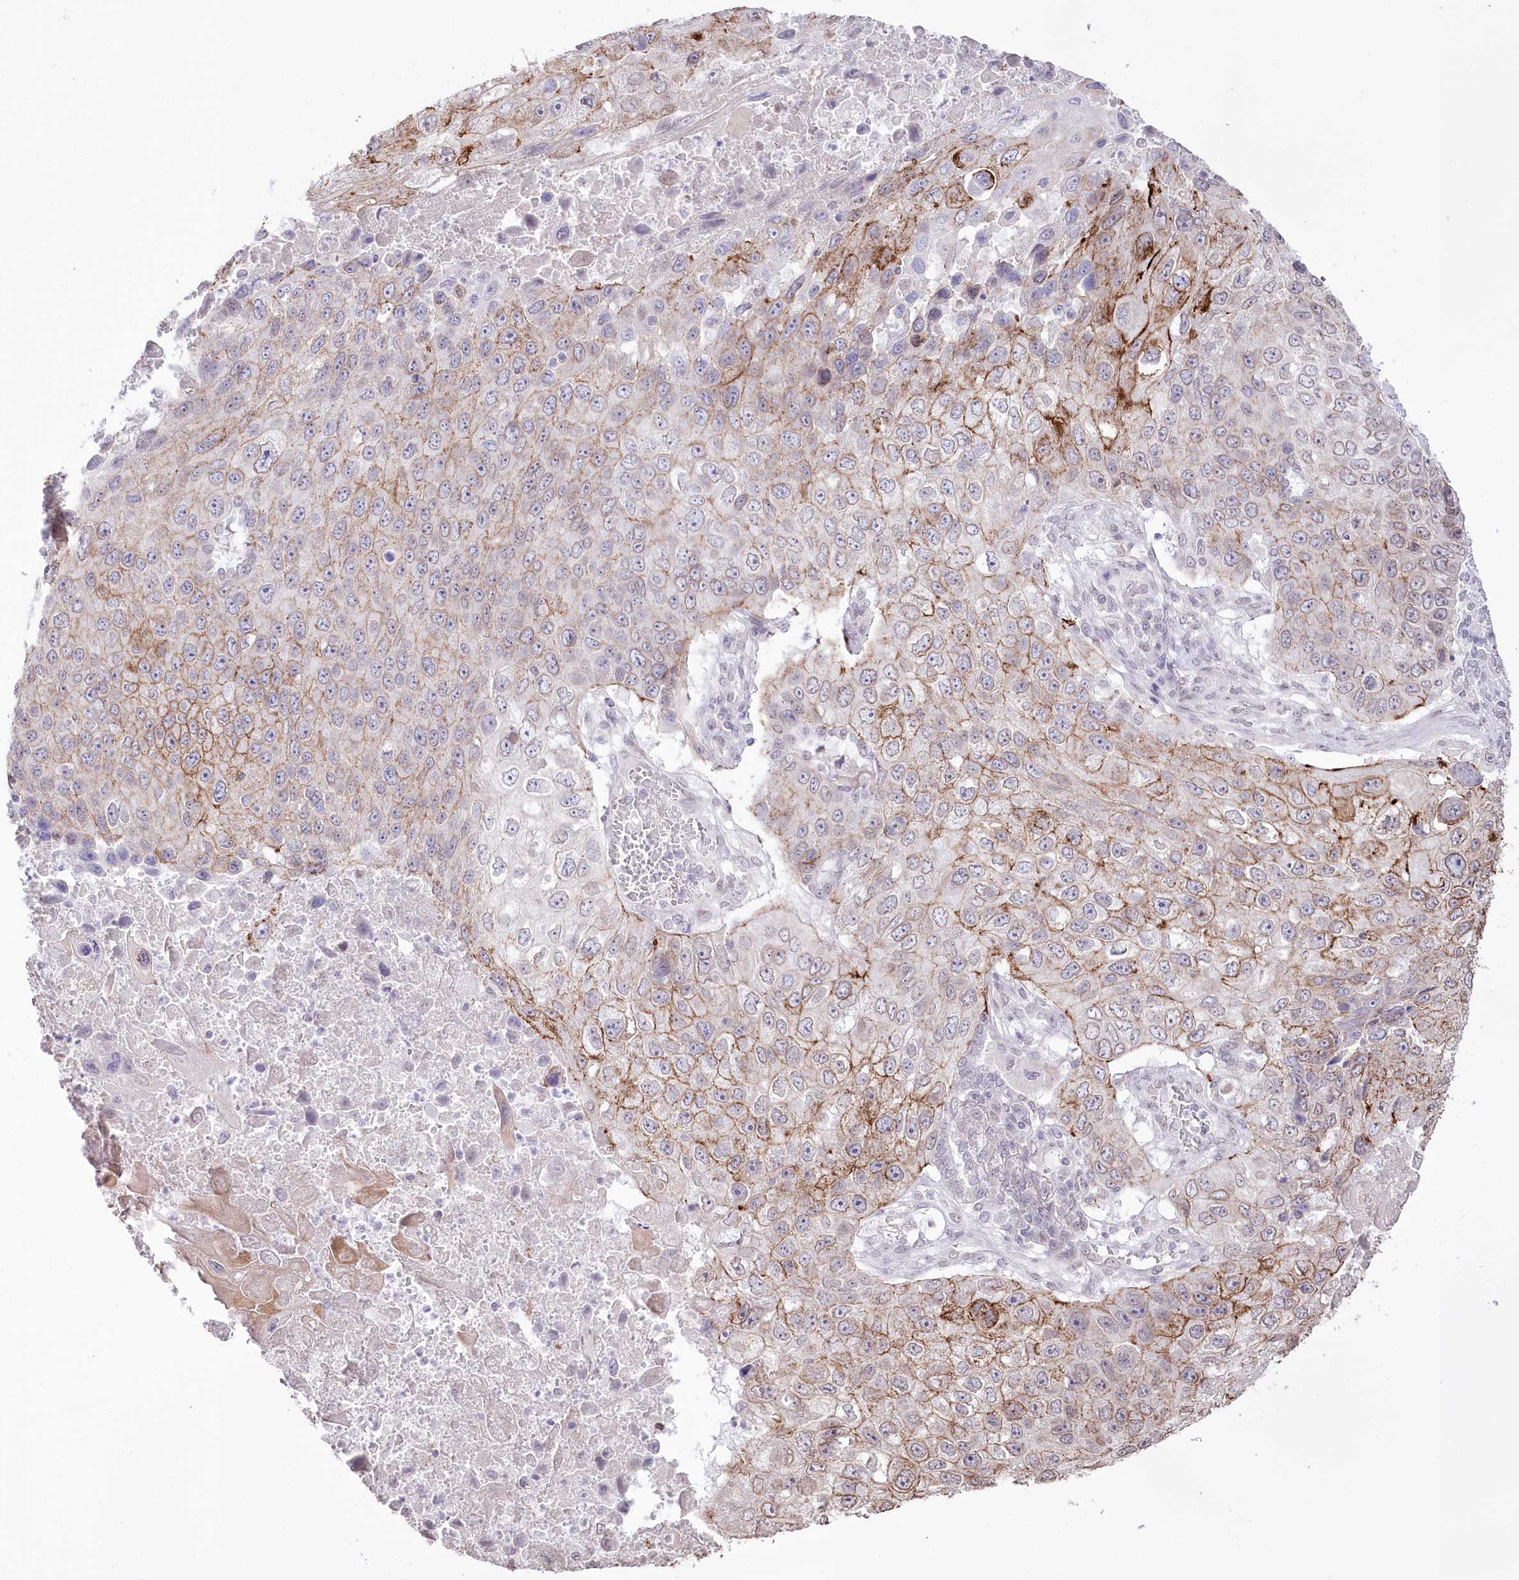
{"staining": {"intensity": "moderate", "quantity": "25%-75%", "location": "cytoplasmic/membranous"}, "tissue": "lung cancer", "cell_type": "Tumor cells", "image_type": "cancer", "snomed": [{"axis": "morphology", "description": "Squamous cell carcinoma, NOS"}, {"axis": "topography", "description": "Lung"}], "caption": "This image reveals IHC staining of lung cancer, with medium moderate cytoplasmic/membranous staining in approximately 25%-75% of tumor cells.", "gene": "SLC39A10", "patient": {"sex": "male", "age": 61}}